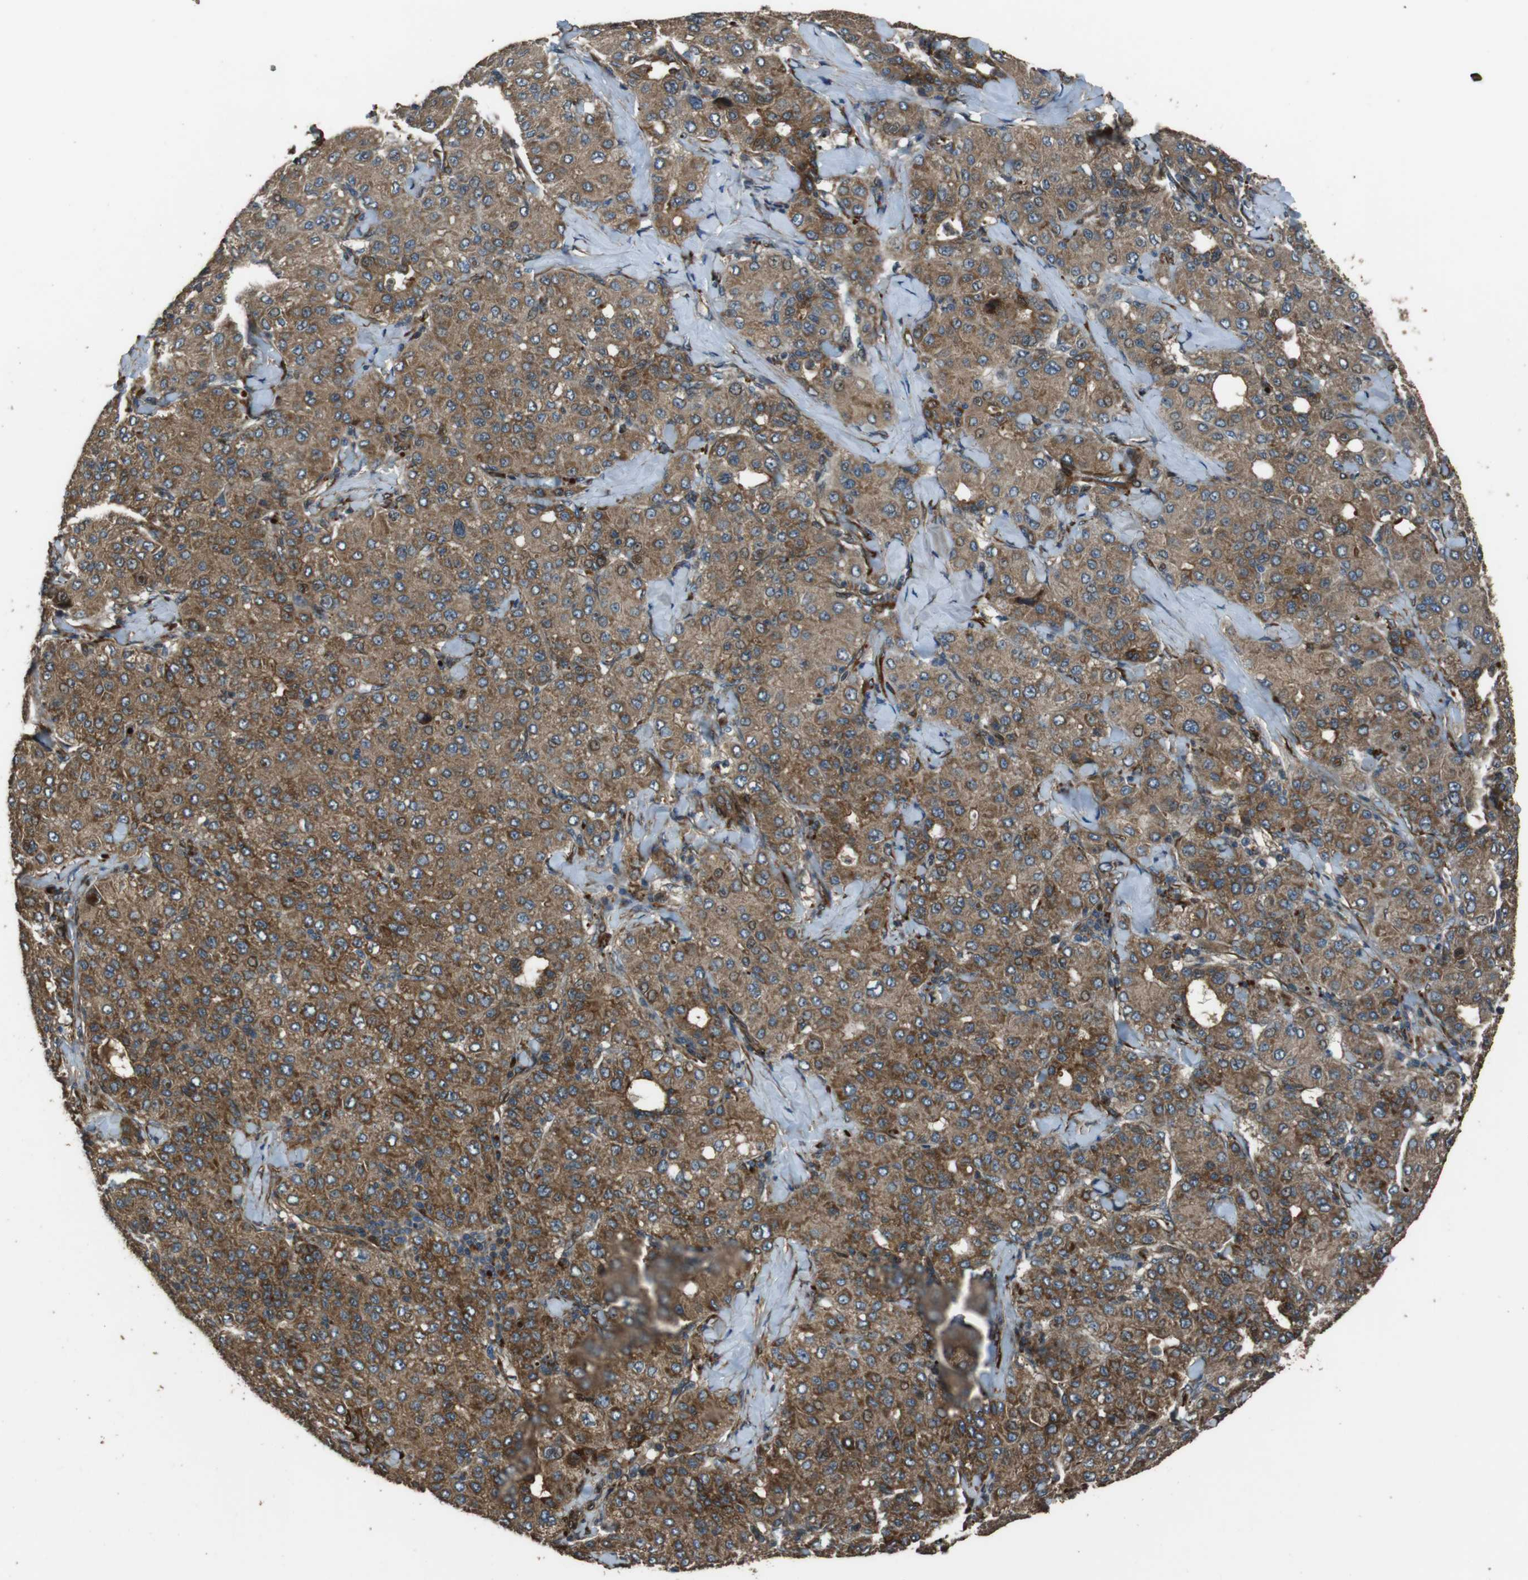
{"staining": {"intensity": "moderate", "quantity": ">75%", "location": "cytoplasmic/membranous"}, "tissue": "liver cancer", "cell_type": "Tumor cells", "image_type": "cancer", "snomed": [{"axis": "morphology", "description": "Carcinoma, Hepatocellular, NOS"}, {"axis": "topography", "description": "Liver"}], "caption": "Hepatocellular carcinoma (liver) was stained to show a protein in brown. There is medium levels of moderate cytoplasmic/membranous expression in approximately >75% of tumor cells.", "gene": "MSRB3", "patient": {"sex": "male", "age": 65}}